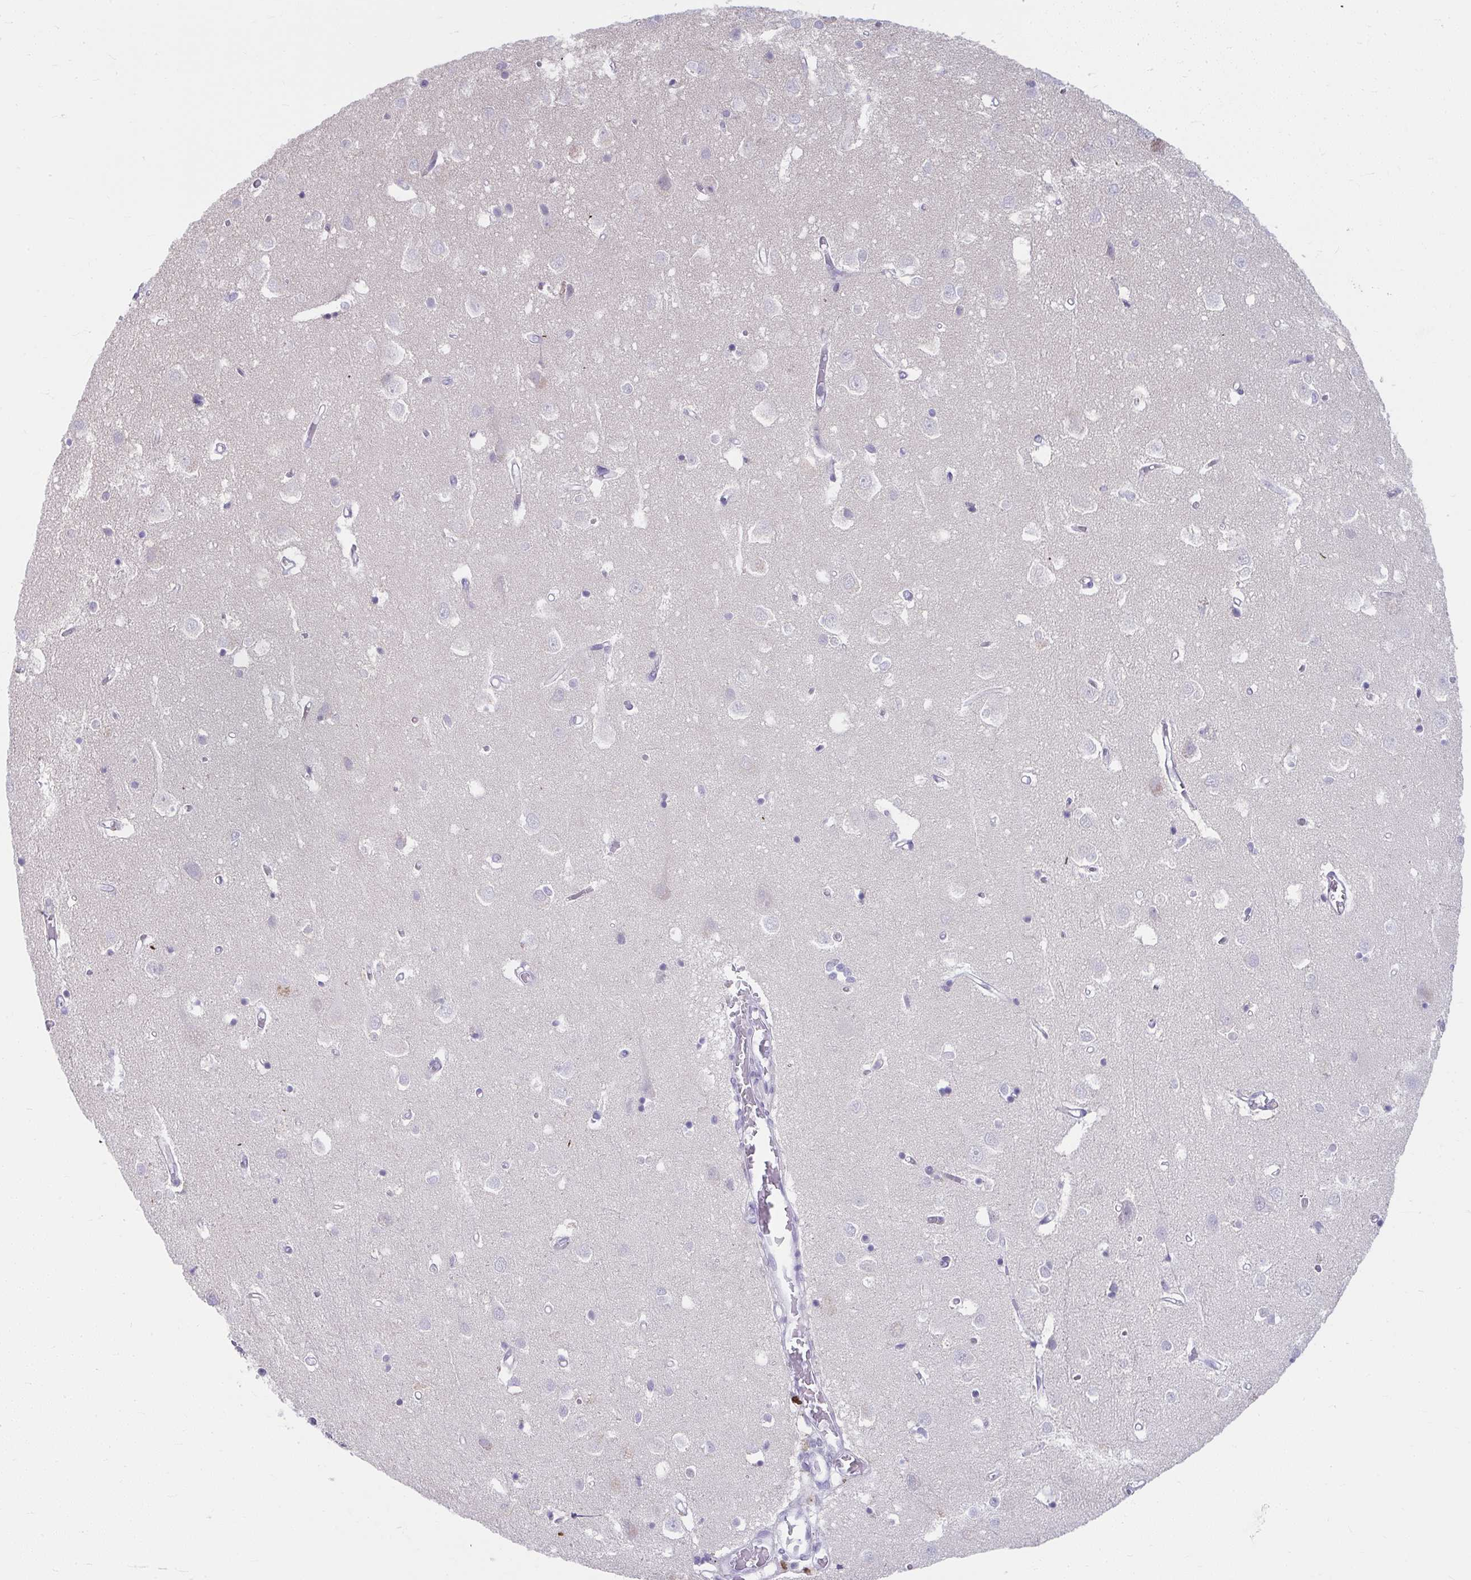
{"staining": {"intensity": "negative", "quantity": "none", "location": "none"}, "tissue": "cerebral cortex", "cell_type": "Endothelial cells", "image_type": "normal", "snomed": [{"axis": "morphology", "description": "Normal tissue, NOS"}, {"axis": "topography", "description": "Cerebral cortex"}], "caption": "Cerebral cortex stained for a protein using immunohistochemistry shows no expression endothelial cells.", "gene": "UGT3A2", "patient": {"sex": "male", "age": 70}}